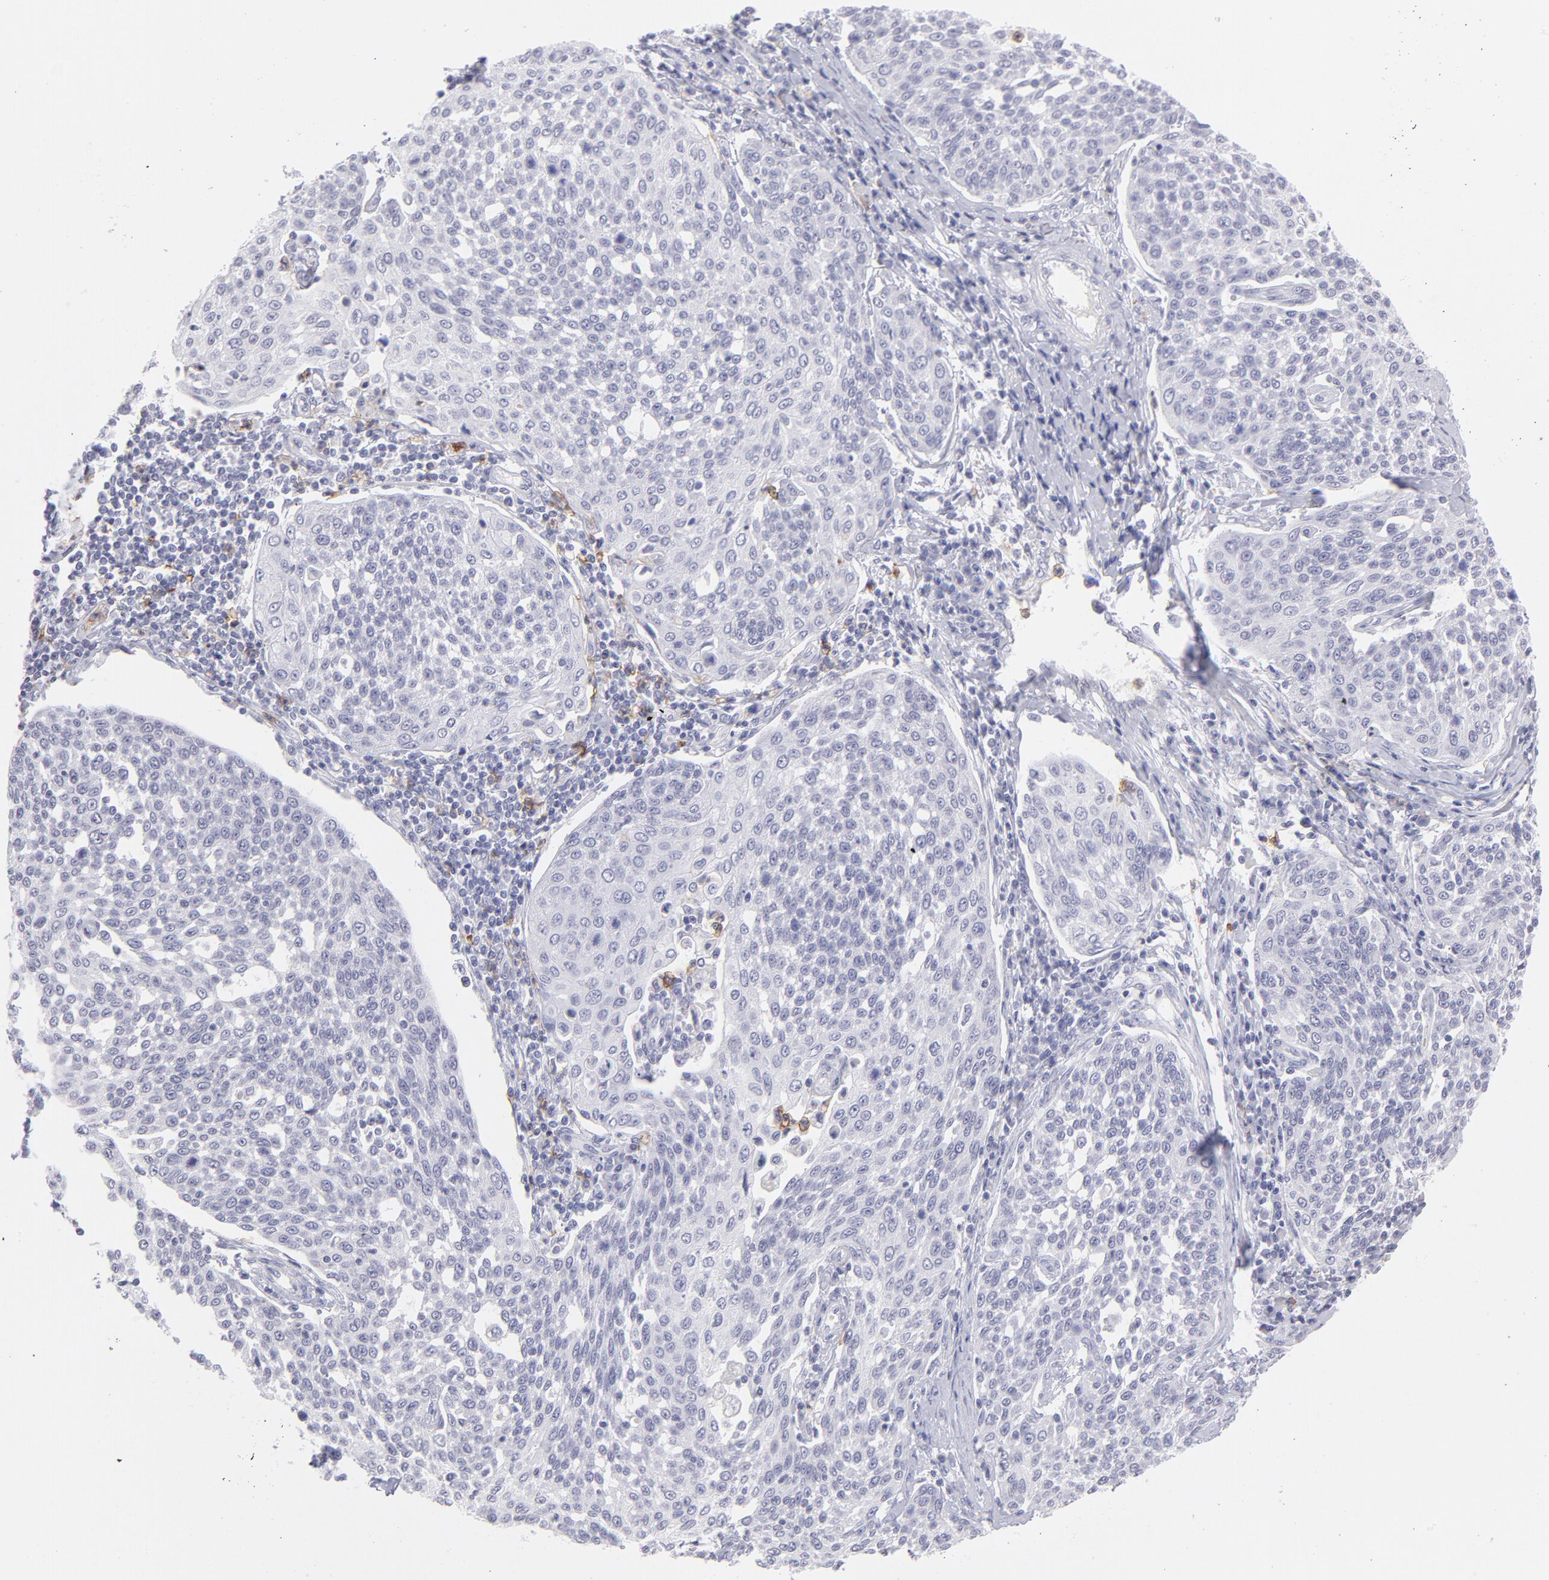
{"staining": {"intensity": "negative", "quantity": "none", "location": "none"}, "tissue": "cervical cancer", "cell_type": "Tumor cells", "image_type": "cancer", "snomed": [{"axis": "morphology", "description": "Squamous cell carcinoma, NOS"}, {"axis": "topography", "description": "Cervix"}], "caption": "Tumor cells are negative for protein expression in human squamous cell carcinoma (cervical).", "gene": "LTB4R", "patient": {"sex": "female", "age": 34}}